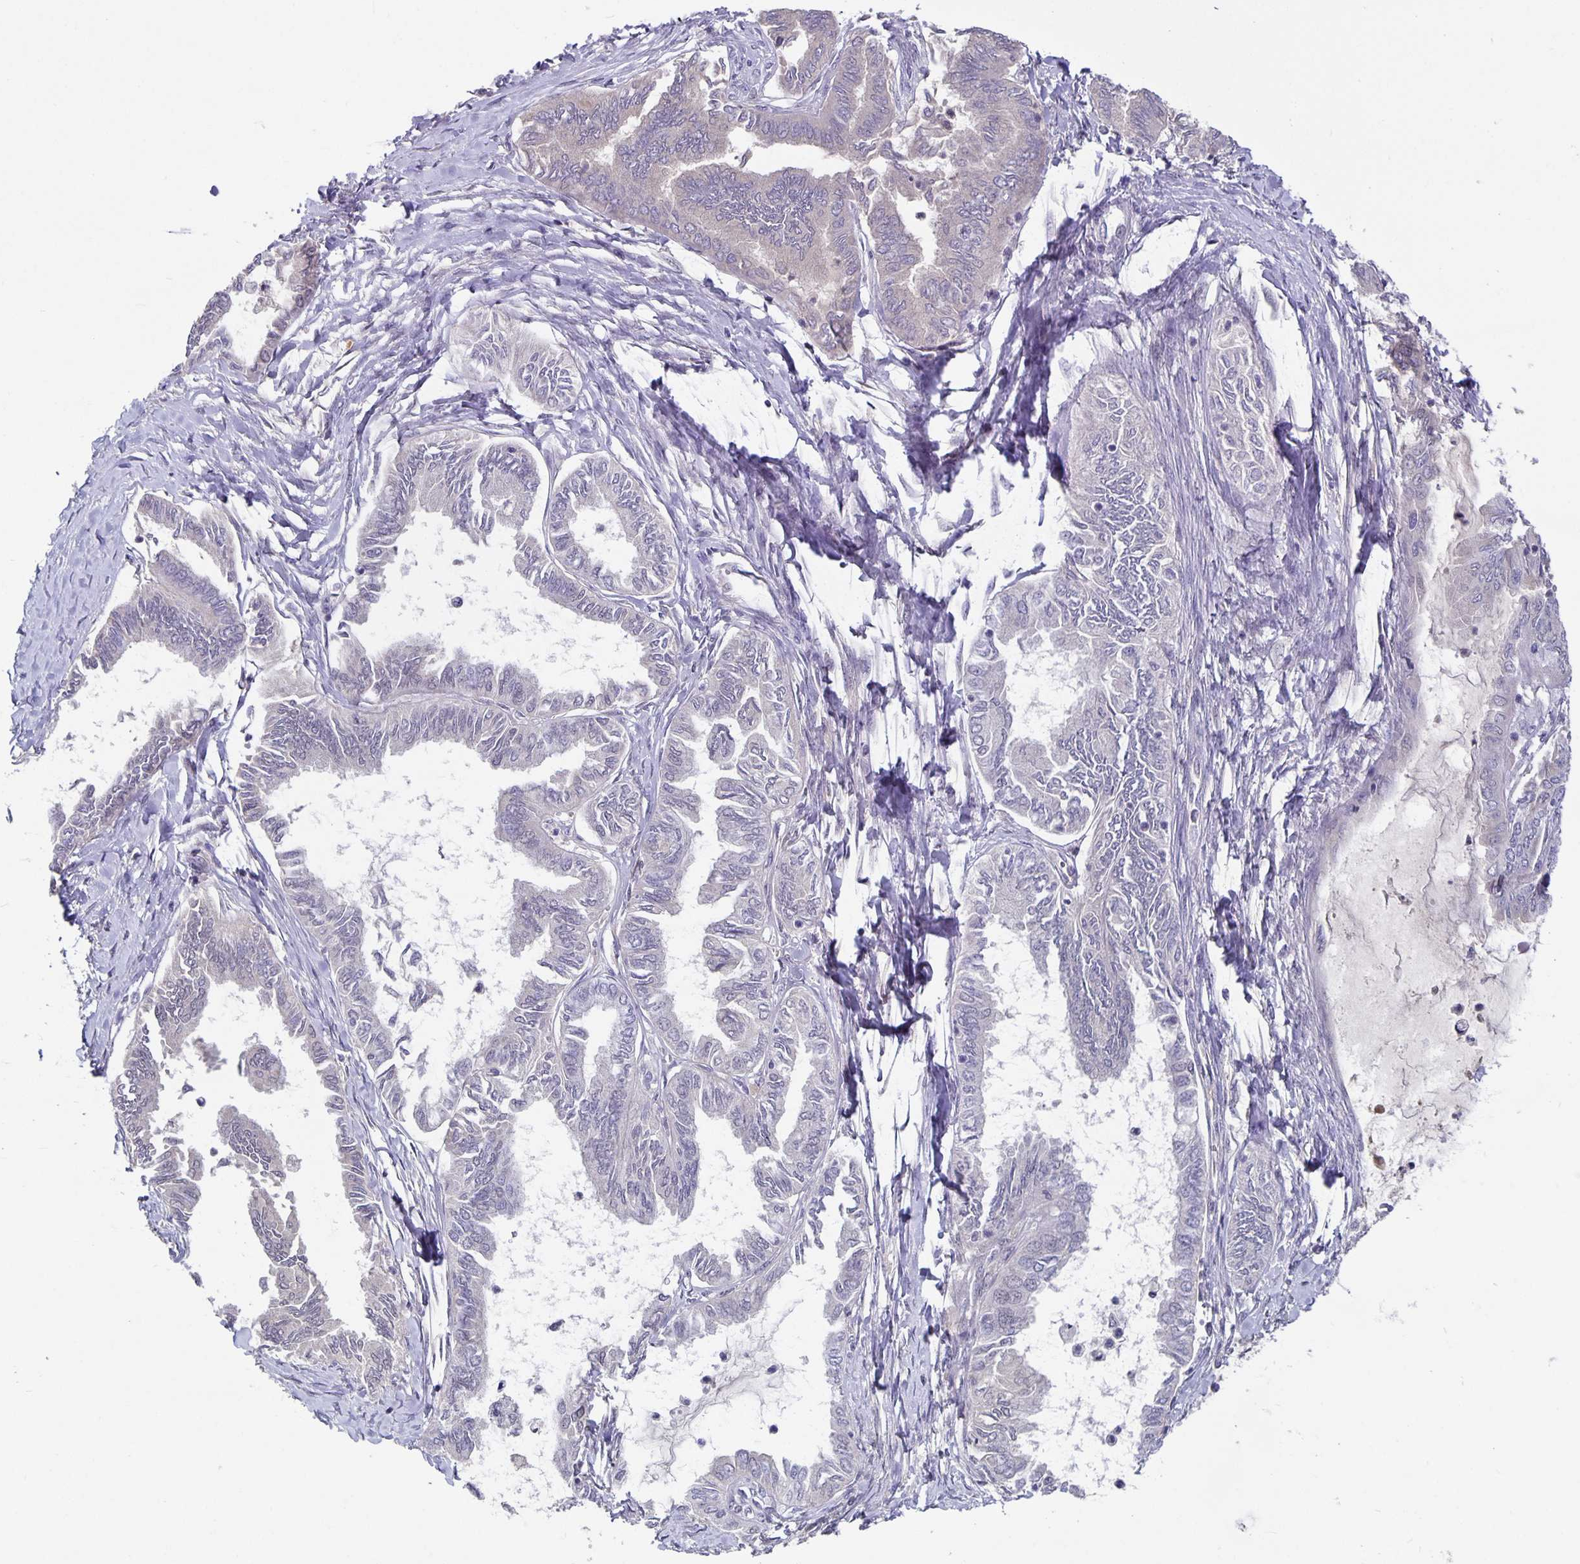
{"staining": {"intensity": "negative", "quantity": "none", "location": "none"}, "tissue": "ovarian cancer", "cell_type": "Tumor cells", "image_type": "cancer", "snomed": [{"axis": "morphology", "description": "Carcinoma, endometroid"}, {"axis": "topography", "description": "Ovary"}], "caption": "Image shows no significant protein positivity in tumor cells of ovarian endometroid carcinoma.", "gene": "OLIG2", "patient": {"sex": "female", "age": 70}}